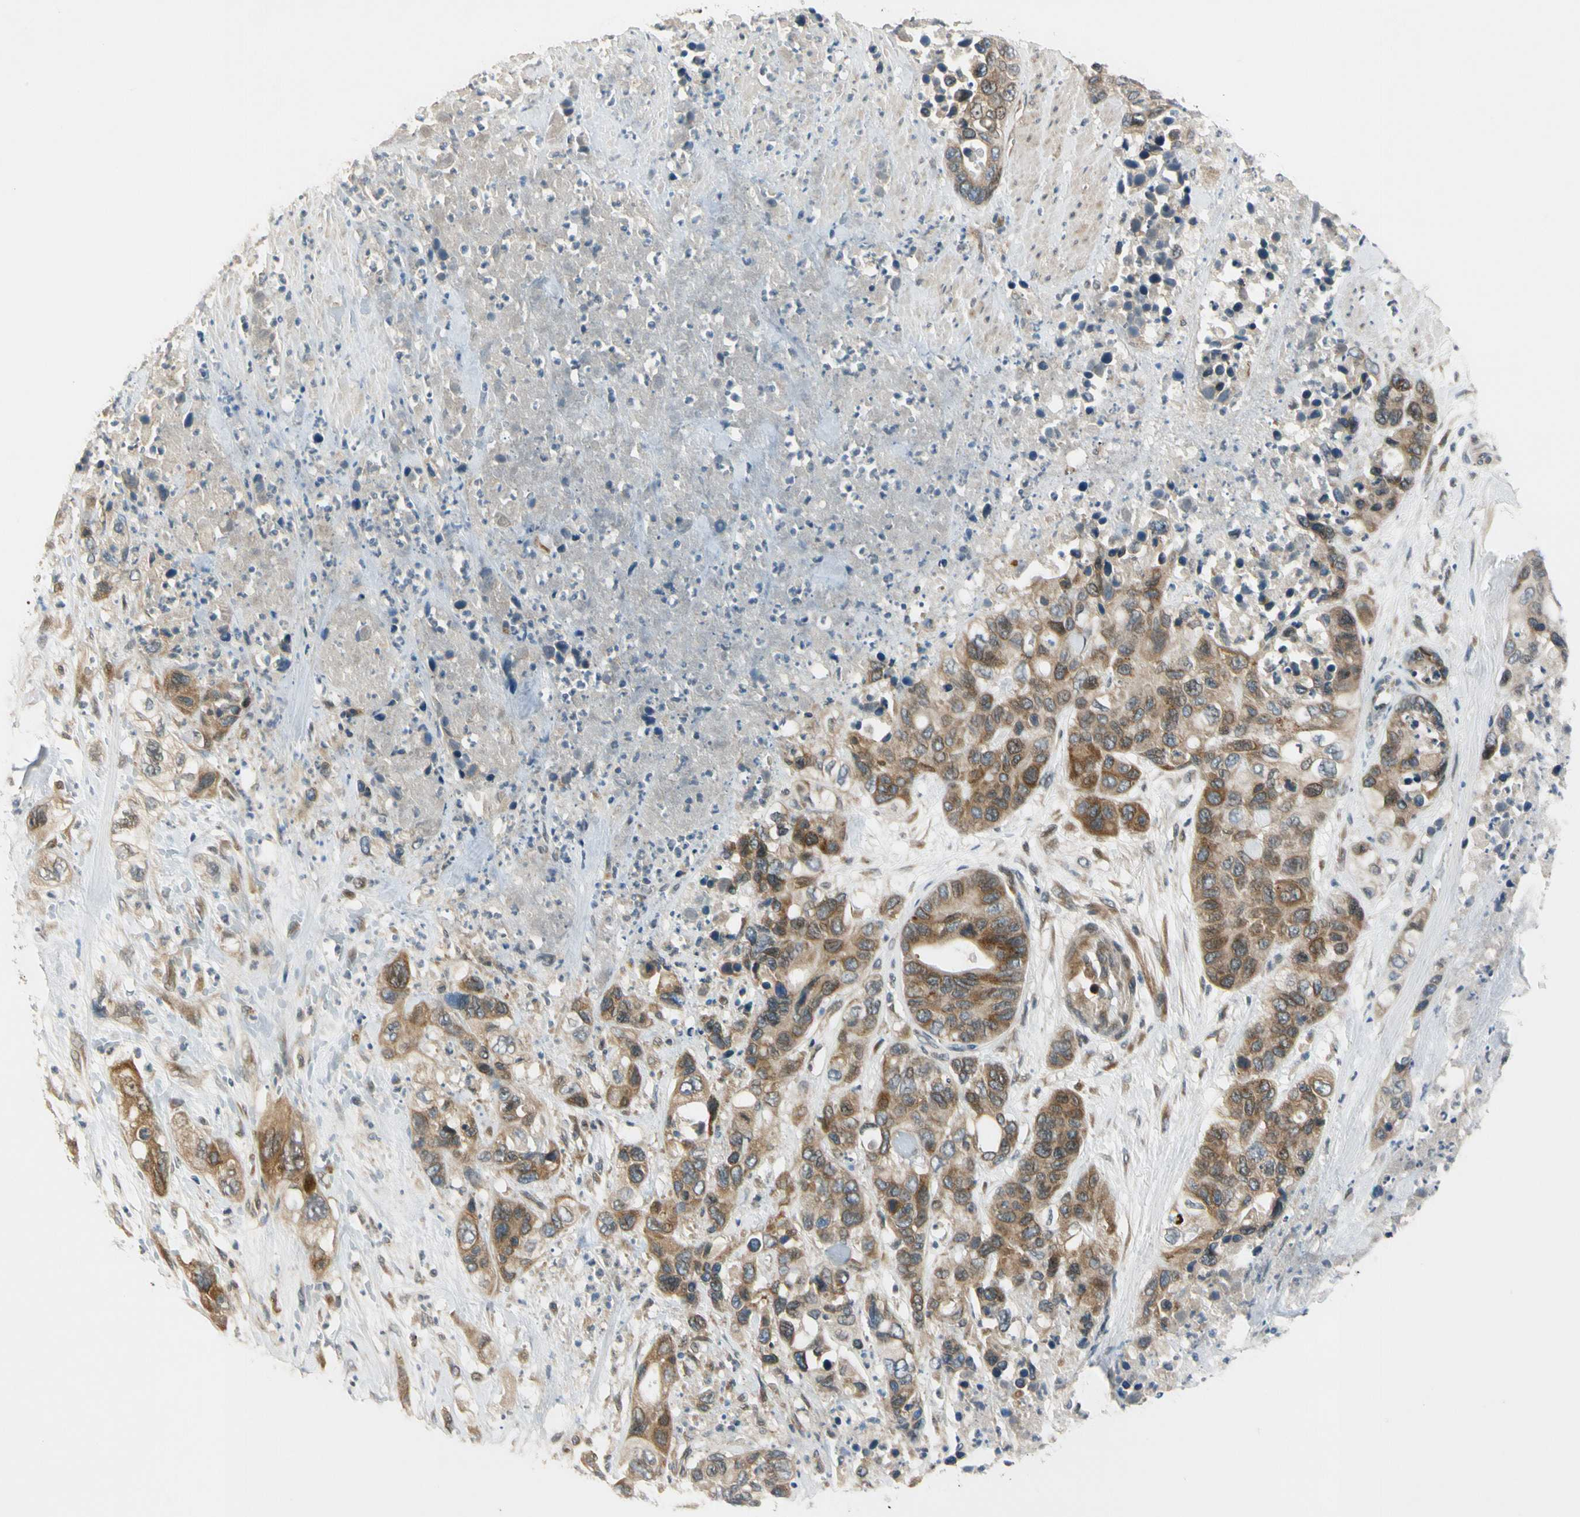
{"staining": {"intensity": "strong", "quantity": ">75%", "location": "cytoplasmic/membranous"}, "tissue": "pancreatic cancer", "cell_type": "Tumor cells", "image_type": "cancer", "snomed": [{"axis": "morphology", "description": "Adenocarcinoma, NOS"}, {"axis": "topography", "description": "Pancreas"}], "caption": "IHC (DAB) staining of human pancreatic cancer shows strong cytoplasmic/membranous protein staining in about >75% of tumor cells.", "gene": "RPS6KB2", "patient": {"sex": "female", "age": 71}}